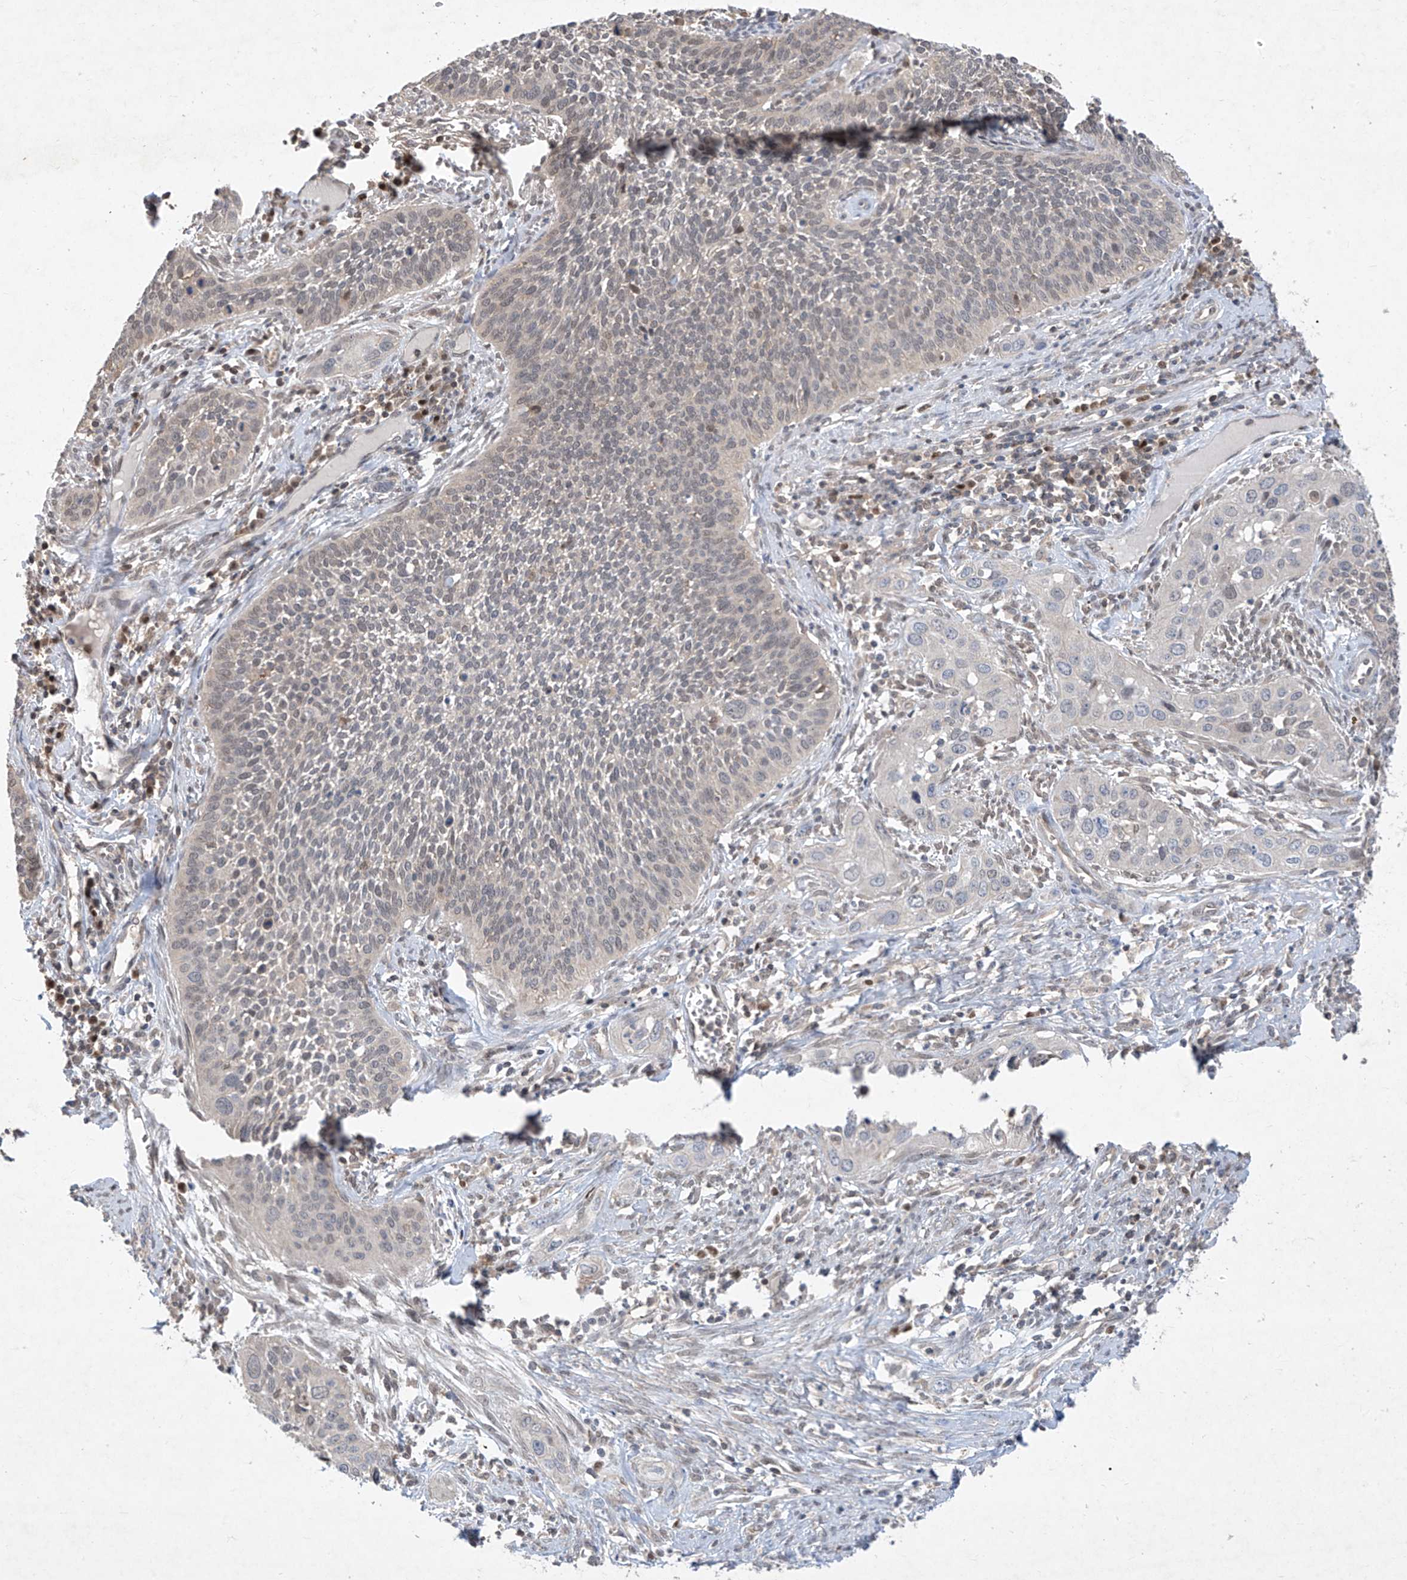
{"staining": {"intensity": "negative", "quantity": "none", "location": "none"}, "tissue": "cervical cancer", "cell_type": "Tumor cells", "image_type": "cancer", "snomed": [{"axis": "morphology", "description": "Squamous cell carcinoma, NOS"}, {"axis": "topography", "description": "Cervix"}], "caption": "IHC of human squamous cell carcinoma (cervical) shows no staining in tumor cells.", "gene": "ZNF358", "patient": {"sex": "female", "age": 34}}